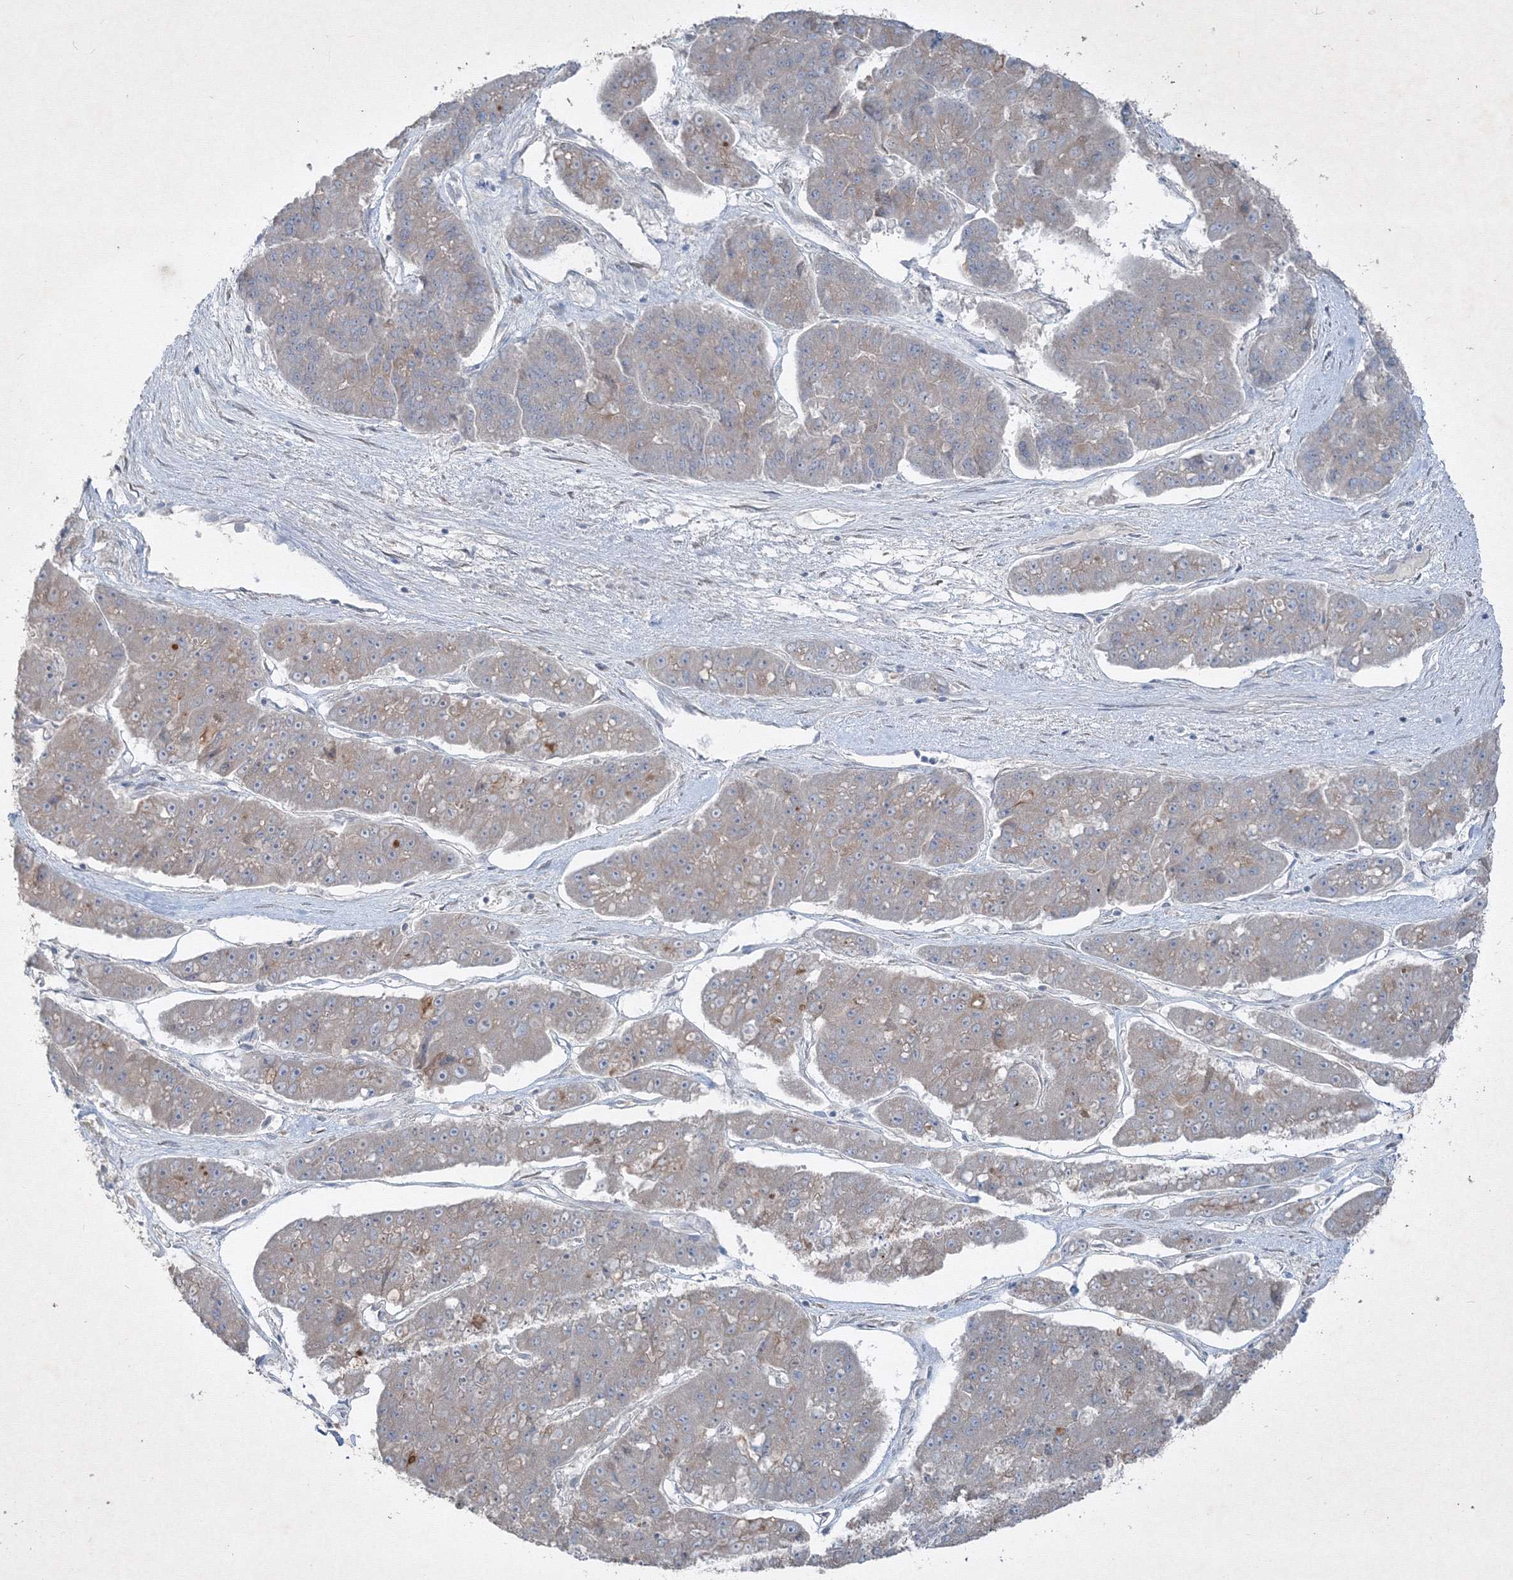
{"staining": {"intensity": "negative", "quantity": "none", "location": "none"}, "tissue": "pancreatic cancer", "cell_type": "Tumor cells", "image_type": "cancer", "snomed": [{"axis": "morphology", "description": "Adenocarcinoma, NOS"}, {"axis": "topography", "description": "Pancreas"}], "caption": "Immunohistochemistry photomicrograph of neoplastic tissue: human pancreatic cancer stained with DAB reveals no significant protein staining in tumor cells.", "gene": "IFNAR1", "patient": {"sex": "male", "age": 50}}